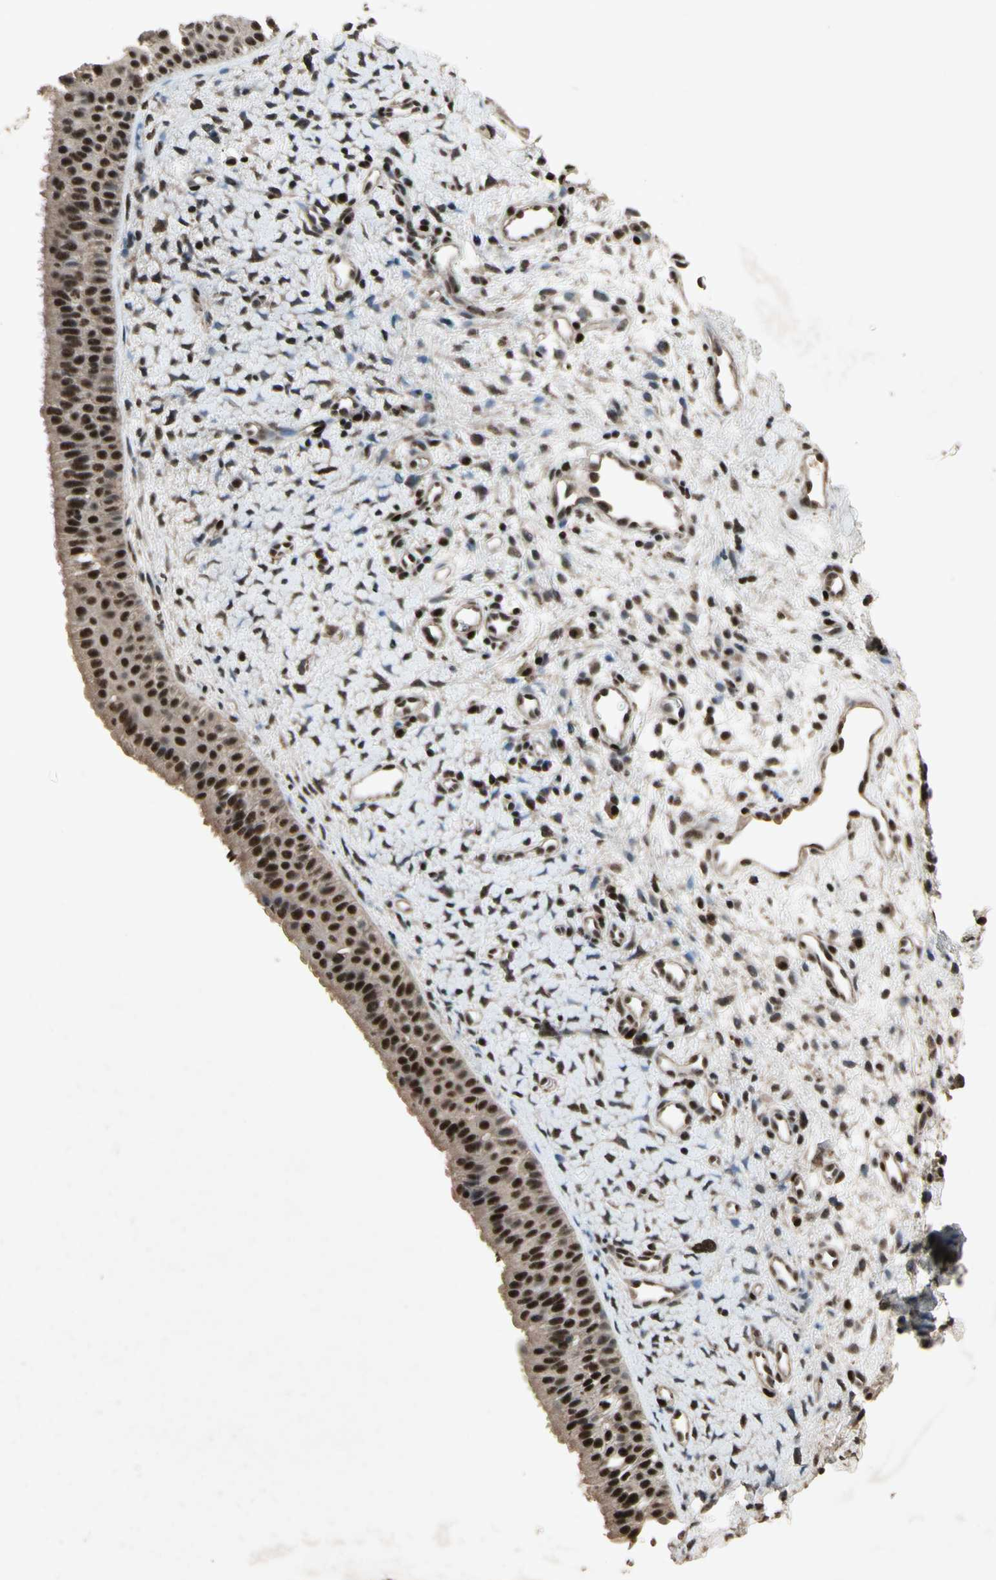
{"staining": {"intensity": "strong", "quantity": ">75%", "location": "cytoplasmic/membranous,nuclear"}, "tissue": "nasopharynx", "cell_type": "Respiratory epithelial cells", "image_type": "normal", "snomed": [{"axis": "morphology", "description": "Normal tissue, NOS"}, {"axis": "topography", "description": "Nasopharynx"}], "caption": "Immunohistochemistry (DAB (3,3'-diaminobenzidine)) staining of normal nasopharynx shows strong cytoplasmic/membranous,nuclear protein expression in approximately >75% of respiratory epithelial cells. Using DAB (brown) and hematoxylin (blue) stains, captured at high magnification using brightfield microscopy.", "gene": "TBX2", "patient": {"sex": "male", "age": 22}}